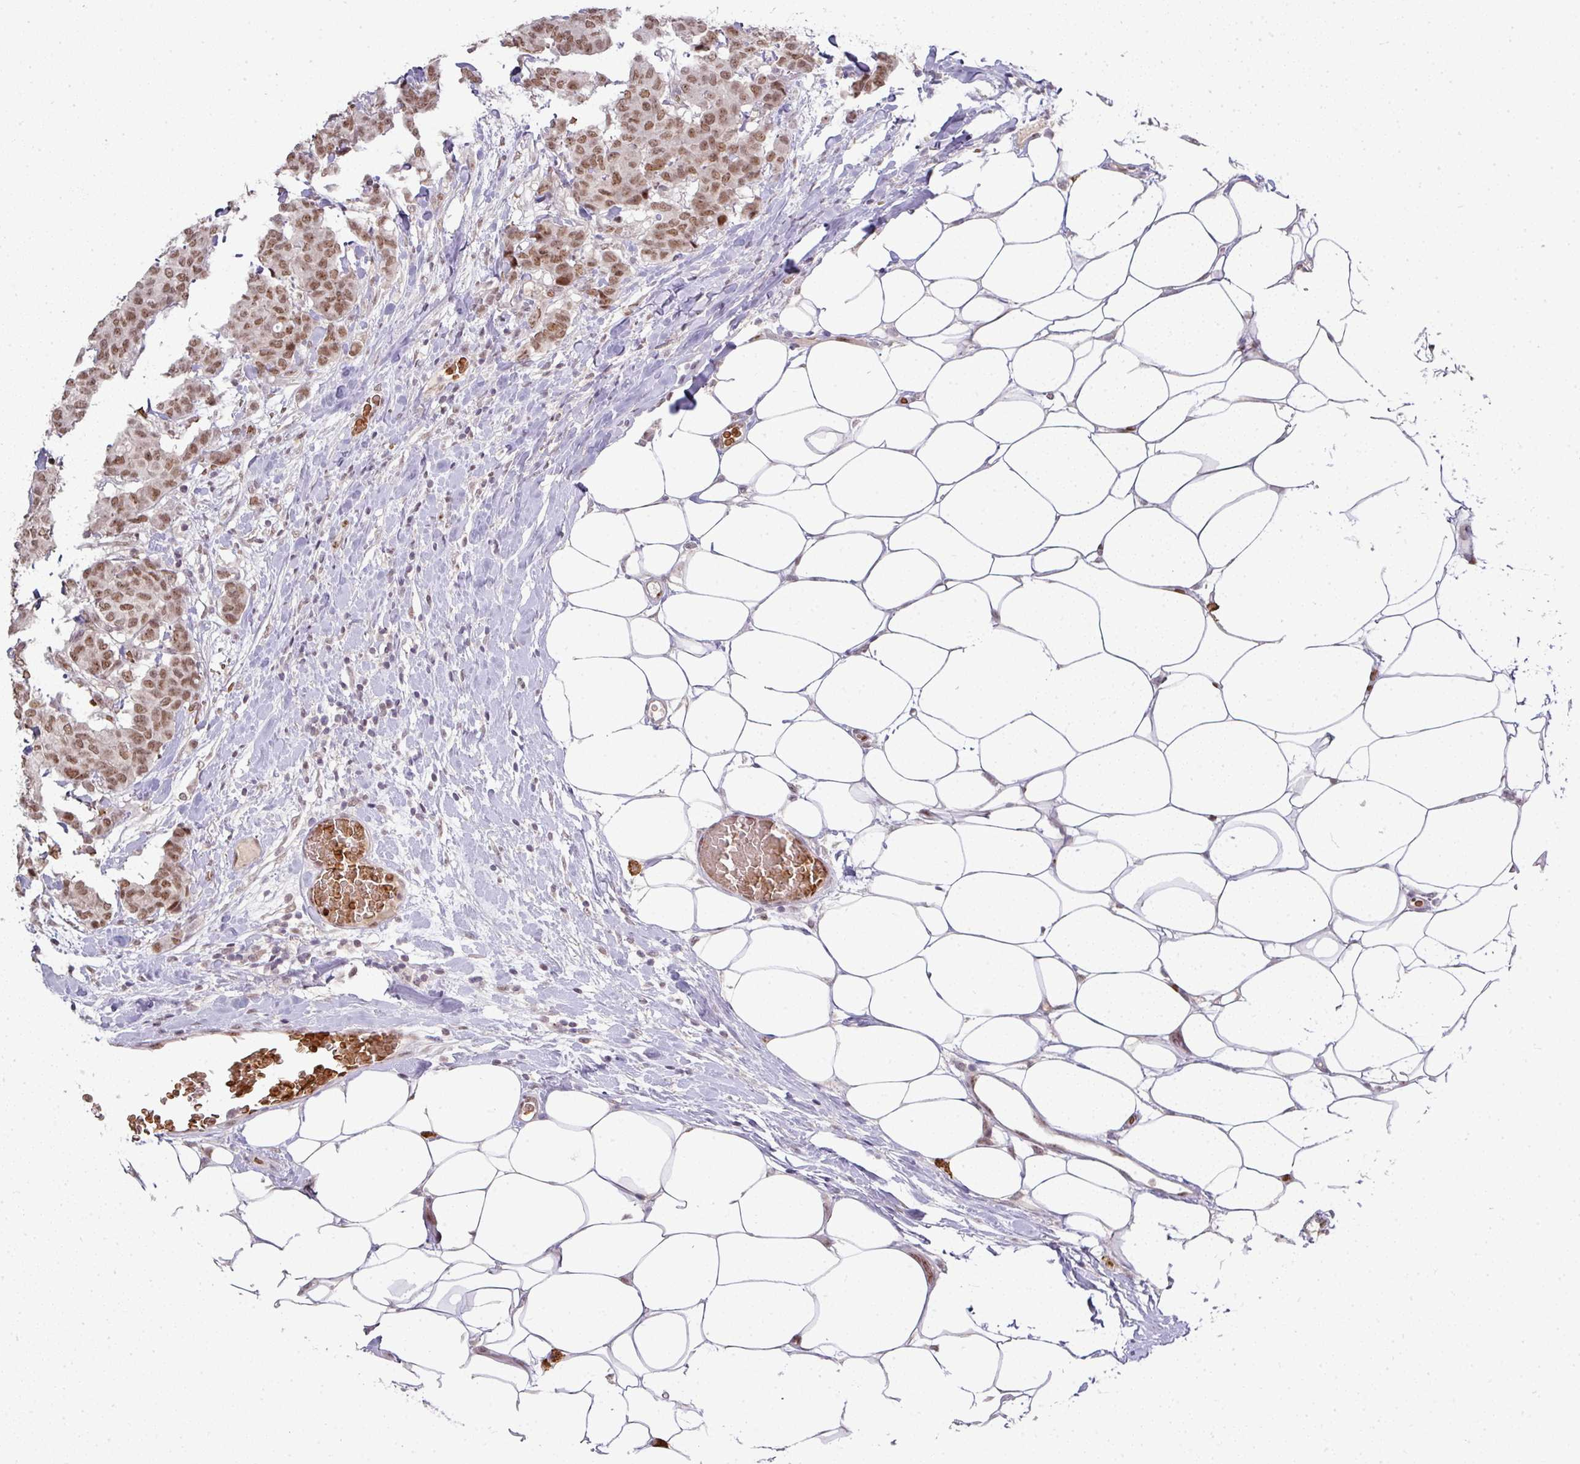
{"staining": {"intensity": "moderate", "quantity": ">75%", "location": "nuclear"}, "tissue": "breast cancer", "cell_type": "Tumor cells", "image_type": "cancer", "snomed": [{"axis": "morphology", "description": "Duct carcinoma"}, {"axis": "topography", "description": "Breast"}], "caption": "Immunohistochemical staining of human breast cancer displays moderate nuclear protein positivity in about >75% of tumor cells.", "gene": "NEIL1", "patient": {"sex": "female", "age": 75}}